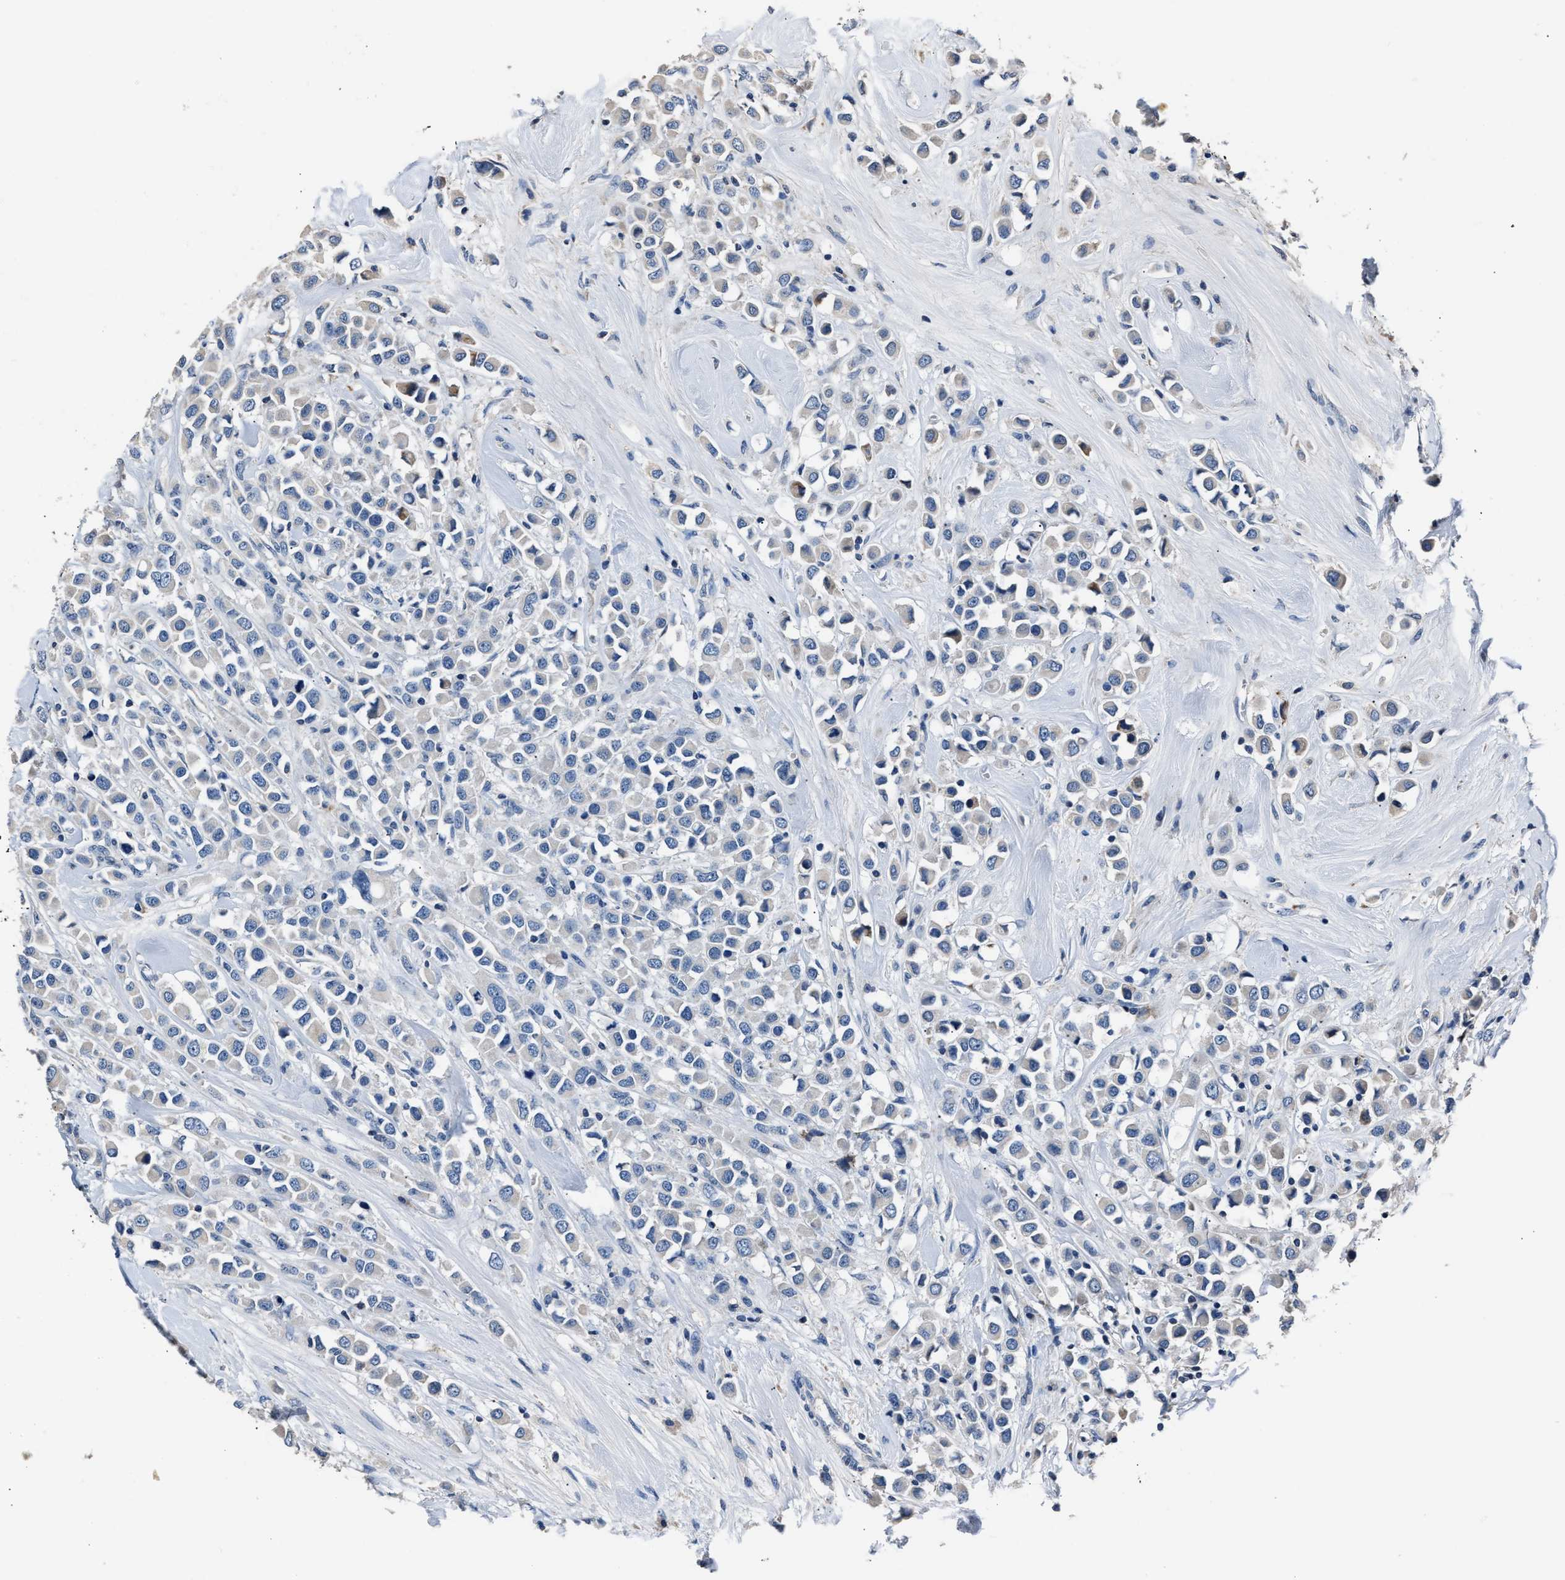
{"staining": {"intensity": "negative", "quantity": "none", "location": "none"}, "tissue": "breast cancer", "cell_type": "Tumor cells", "image_type": "cancer", "snomed": [{"axis": "morphology", "description": "Duct carcinoma"}, {"axis": "topography", "description": "Breast"}], "caption": "Tumor cells show no significant staining in breast cancer. Brightfield microscopy of immunohistochemistry (IHC) stained with DAB (brown) and hematoxylin (blue), captured at high magnification.", "gene": "DNAJC24", "patient": {"sex": "female", "age": 61}}